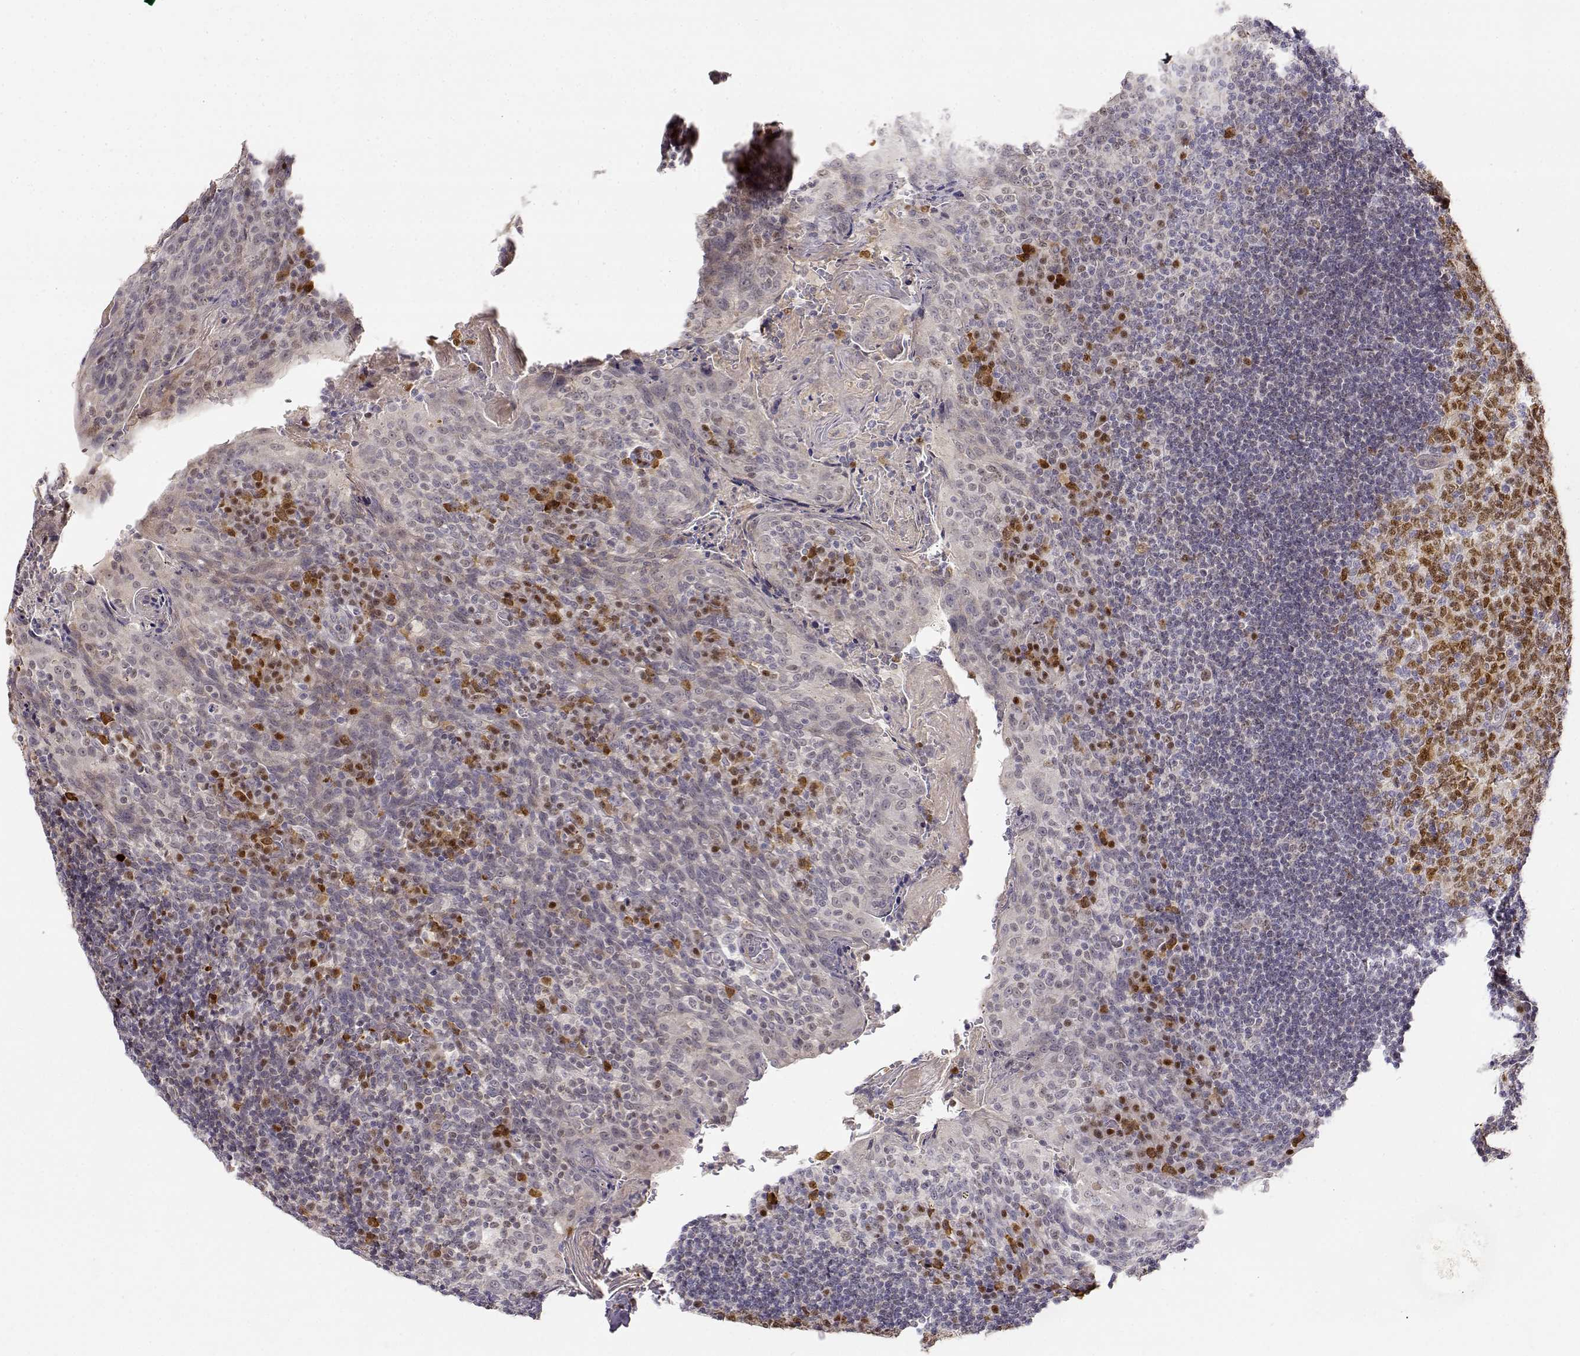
{"staining": {"intensity": "strong", "quantity": ">75%", "location": "nuclear"}, "tissue": "tonsil", "cell_type": "Germinal center cells", "image_type": "normal", "snomed": [{"axis": "morphology", "description": "Normal tissue, NOS"}, {"axis": "topography", "description": "Tonsil"}], "caption": "Immunohistochemical staining of normal human tonsil shows >75% levels of strong nuclear protein expression in approximately >75% of germinal center cells.", "gene": "EAF2", "patient": {"sex": "male", "age": 17}}